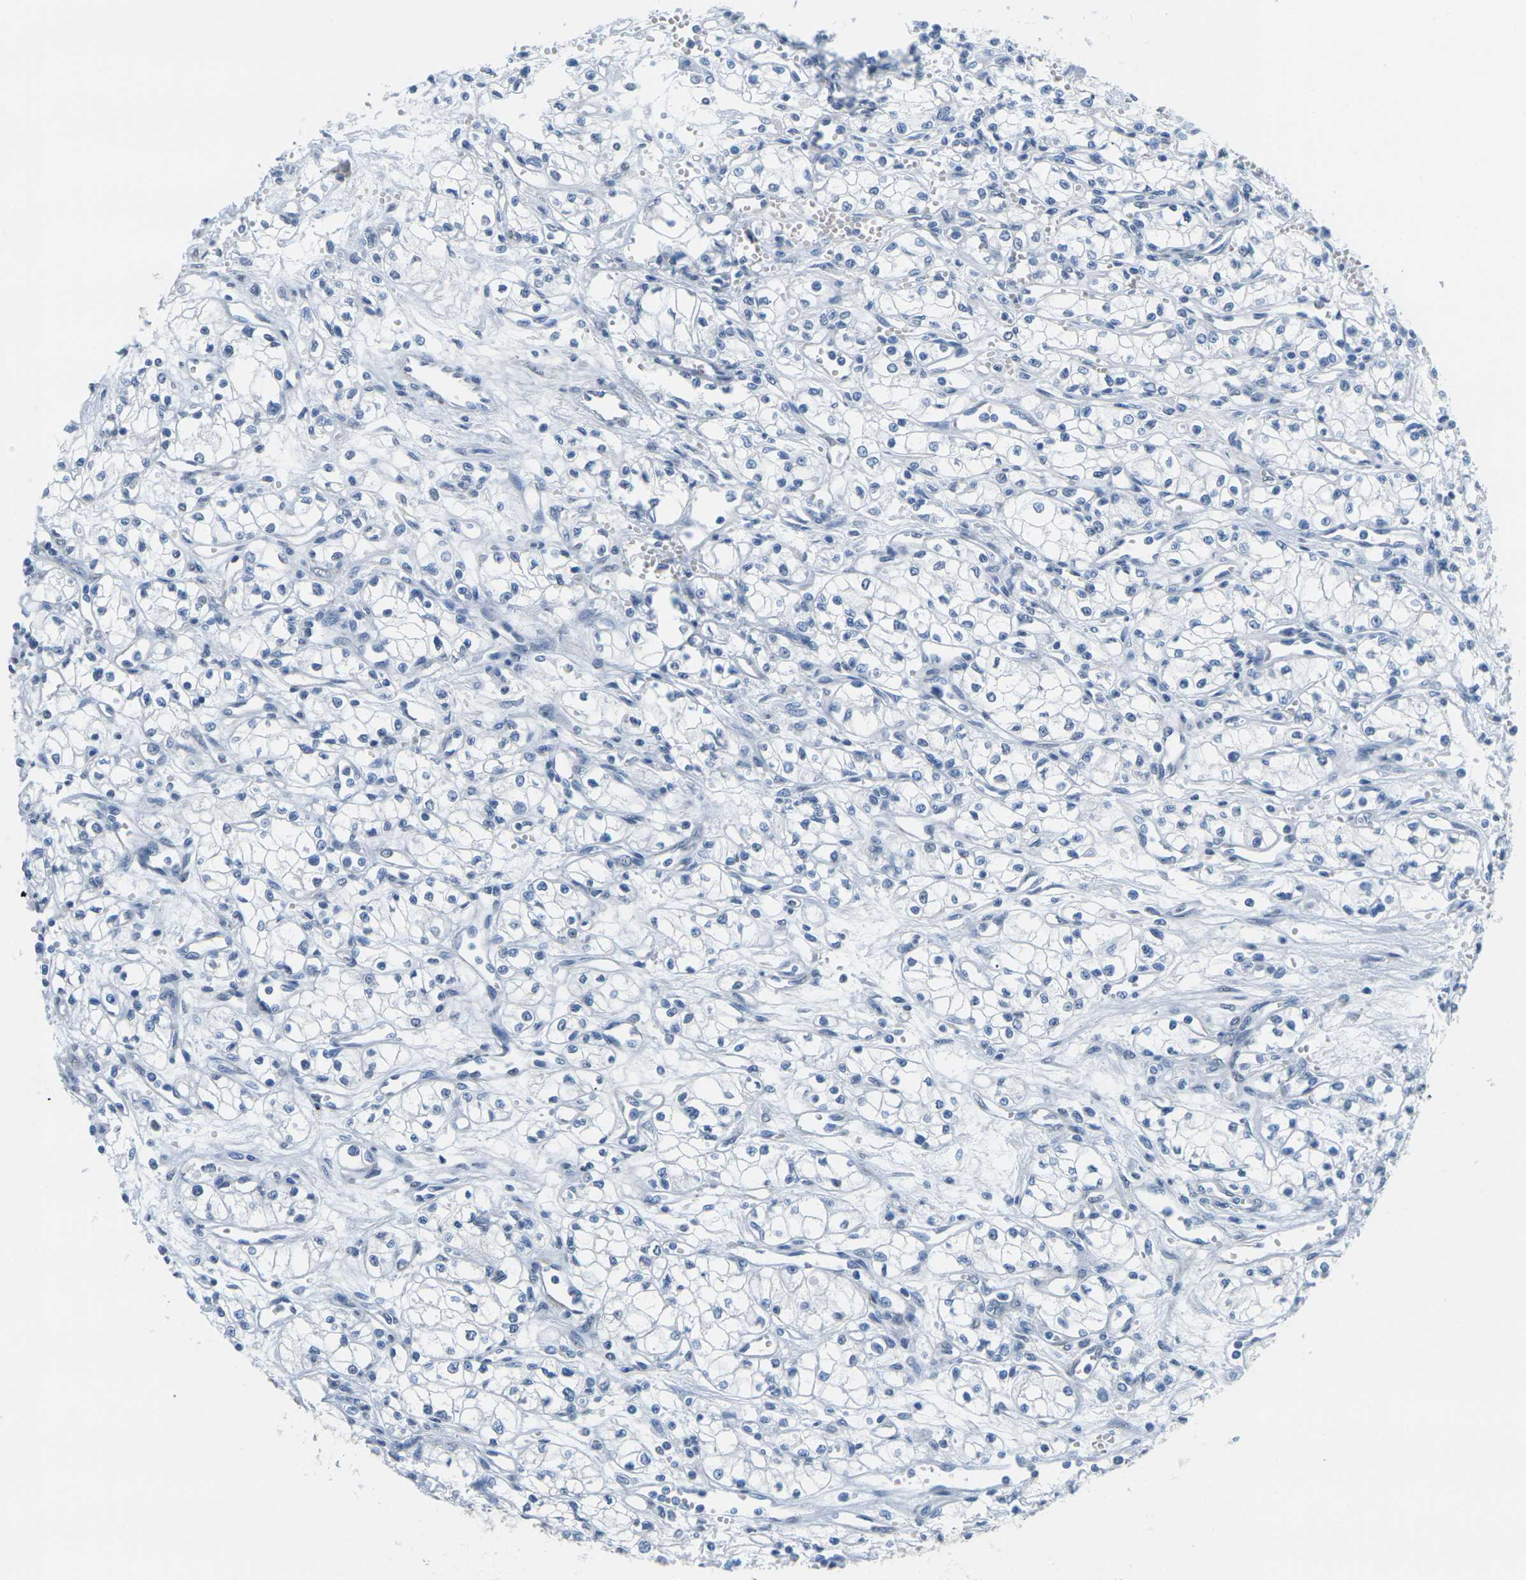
{"staining": {"intensity": "negative", "quantity": "none", "location": "none"}, "tissue": "renal cancer", "cell_type": "Tumor cells", "image_type": "cancer", "snomed": [{"axis": "morphology", "description": "Normal tissue, NOS"}, {"axis": "morphology", "description": "Adenocarcinoma, NOS"}, {"axis": "topography", "description": "Kidney"}], "caption": "Renal cancer (adenocarcinoma) was stained to show a protein in brown. There is no significant expression in tumor cells.", "gene": "CTAG1A", "patient": {"sex": "male", "age": 59}}